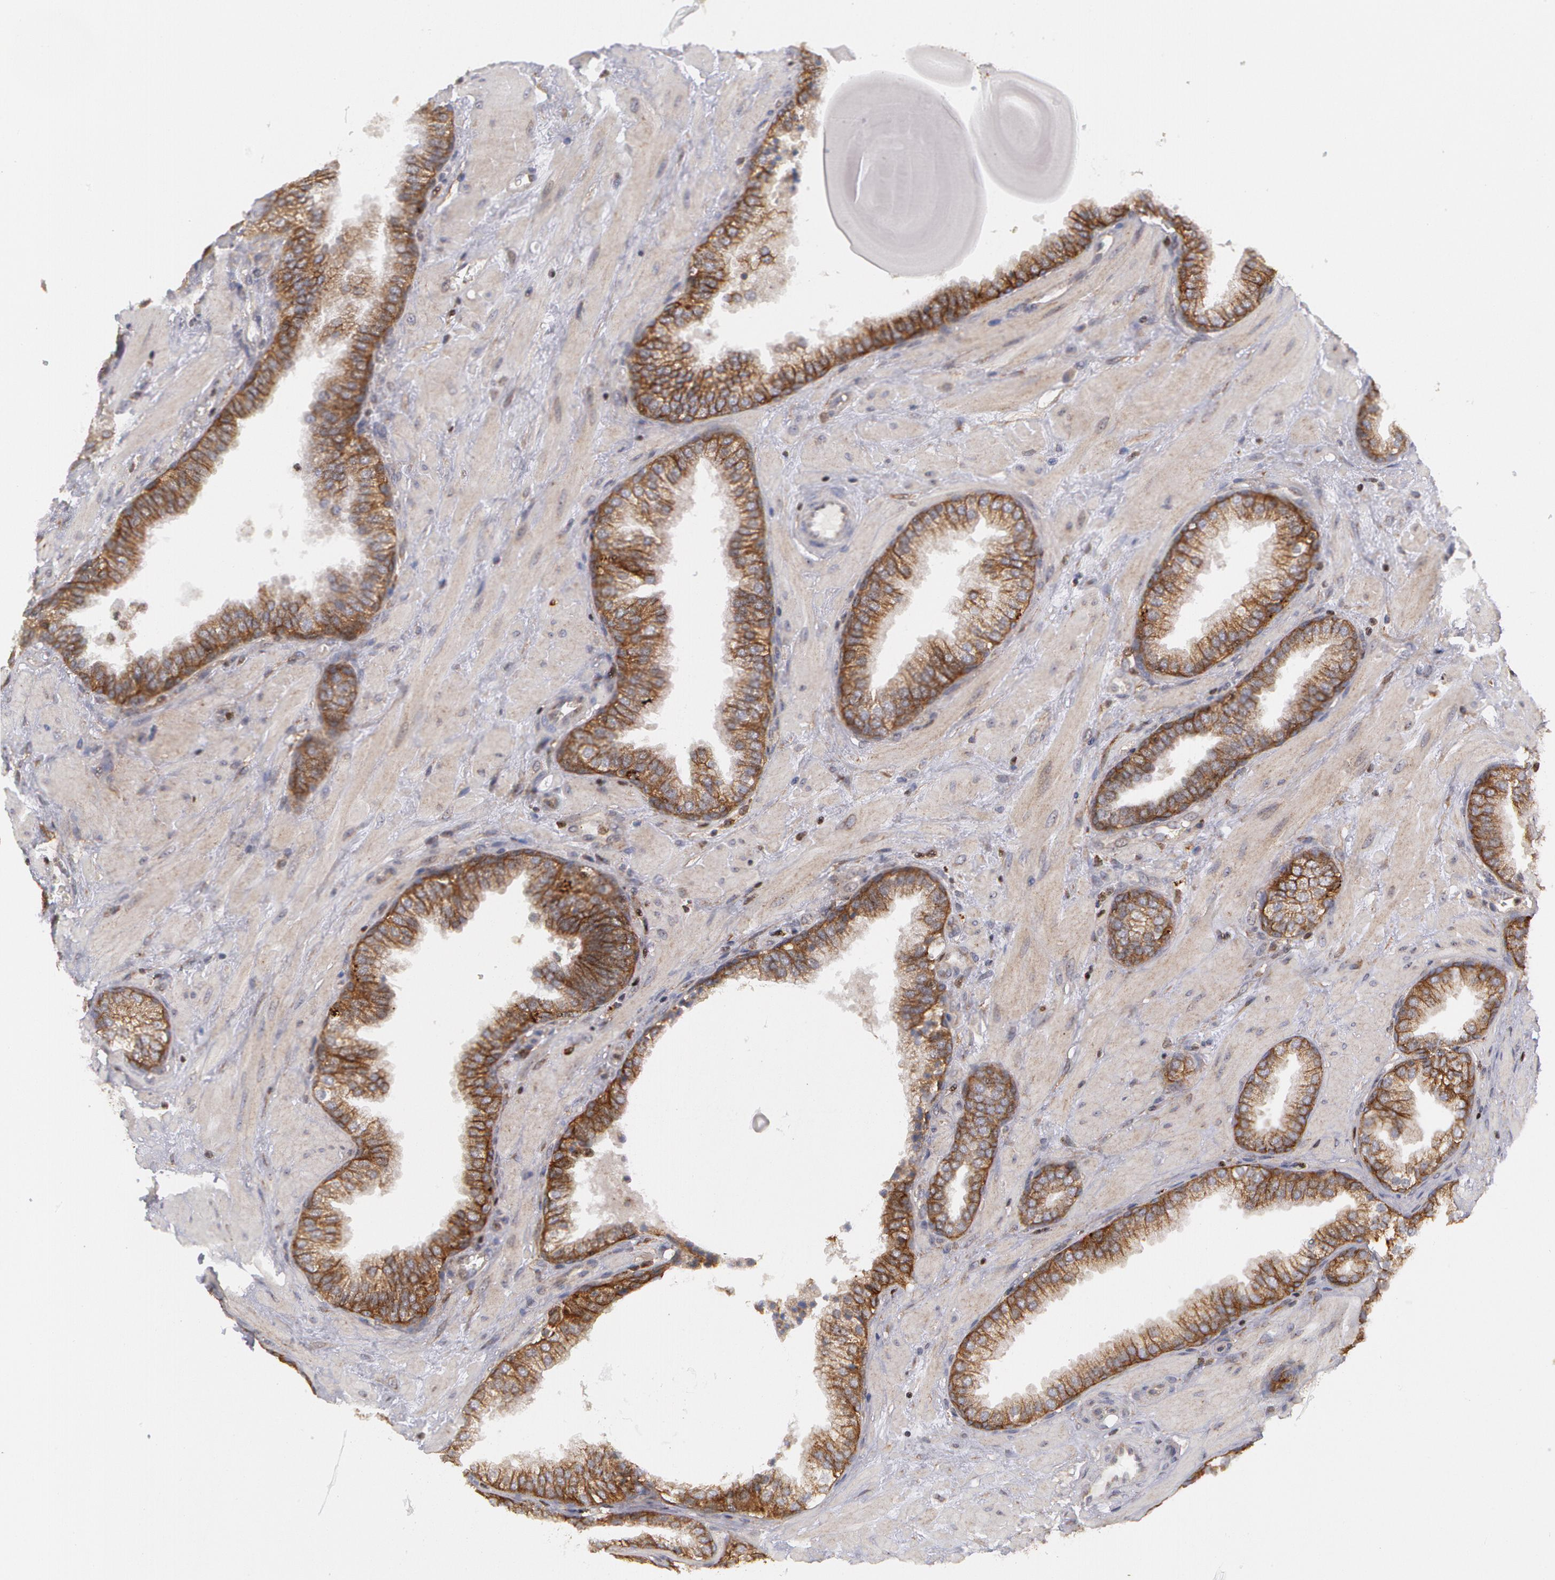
{"staining": {"intensity": "moderate", "quantity": ">75%", "location": "cytoplasmic/membranous"}, "tissue": "prostate", "cell_type": "Glandular cells", "image_type": "normal", "snomed": [{"axis": "morphology", "description": "Normal tissue, NOS"}, {"axis": "topography", "description": "Prostate"}], "caption": "IHC of benign prostate exhibits medium levels of moderate cytoplasmic/membranous positivity in approximately >75% of glandular cells.", "gene": "ERBB2", "patient": {"sex": "male", "age": 51}}